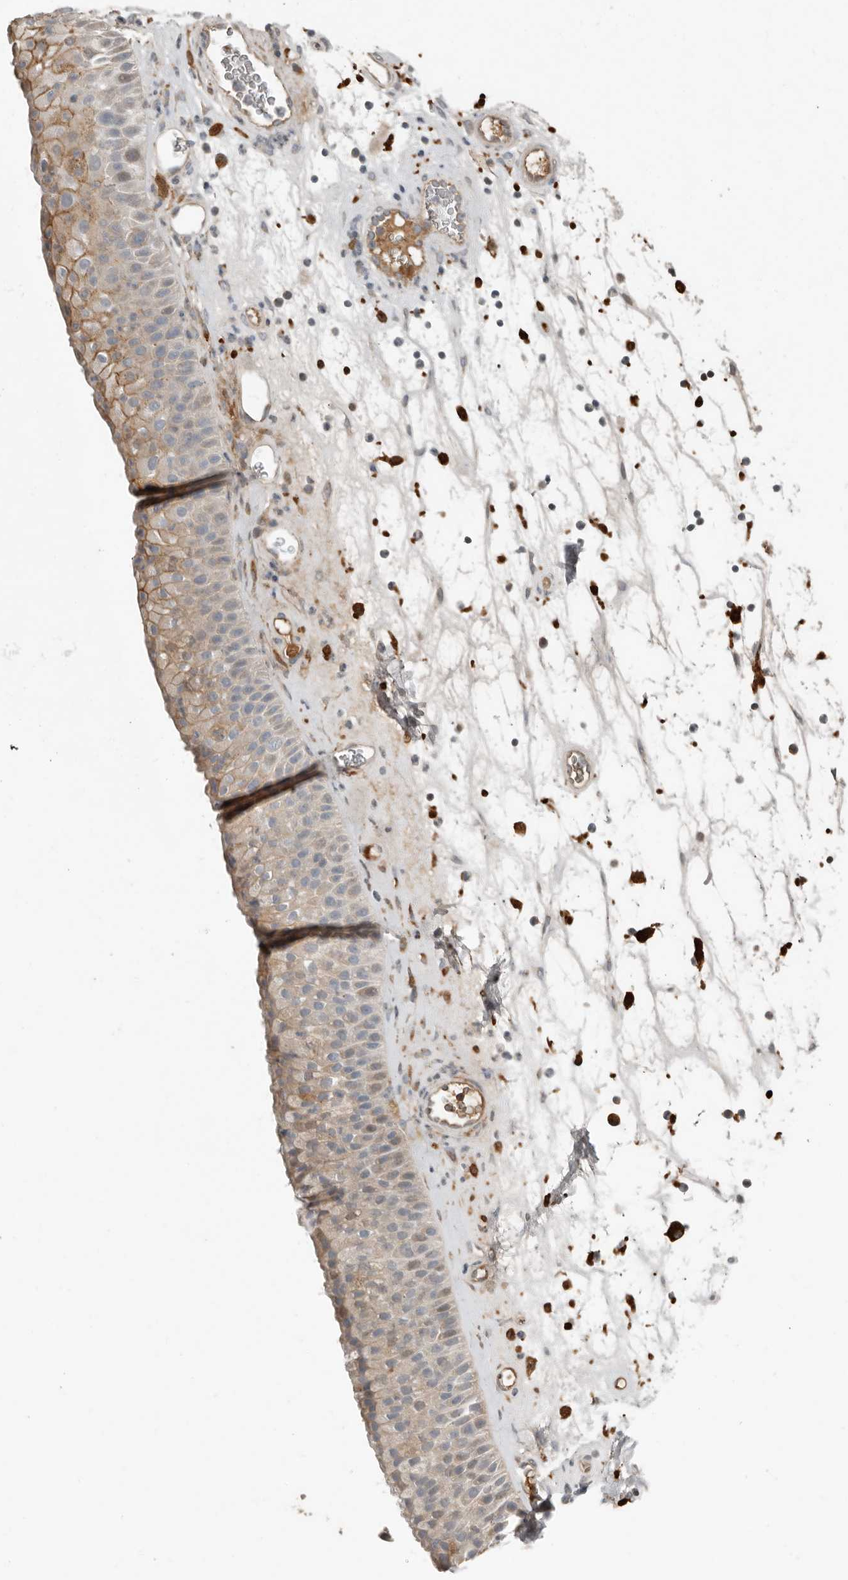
{"staining": {"intensity": "moderate", "quantity": "<25%", "location": "cytoplasmic/membranous"}, "tissue": "nasopharynx", "cell_type": "Respiratory epithelial cells", "image_type": "normal", "snomed": [{"axis": "morphology", "description": "Normal tissue, NOS"}, {"axis": "topography", "description": "Nasopharynx"}], "caption": "Immunohistochemistry image of unremarkable nasopharynx: nasopharynx stained using immunohistochemistry (IHC) displays low levels of moderate protein expression localized specifically in the cytoplasmic/membranous of respiratory epithelial cells, appearing as a cytoplasmic/membranous brown color.", "gene": "KLHL38", "patient": {"sex": "male", "age": 64}}